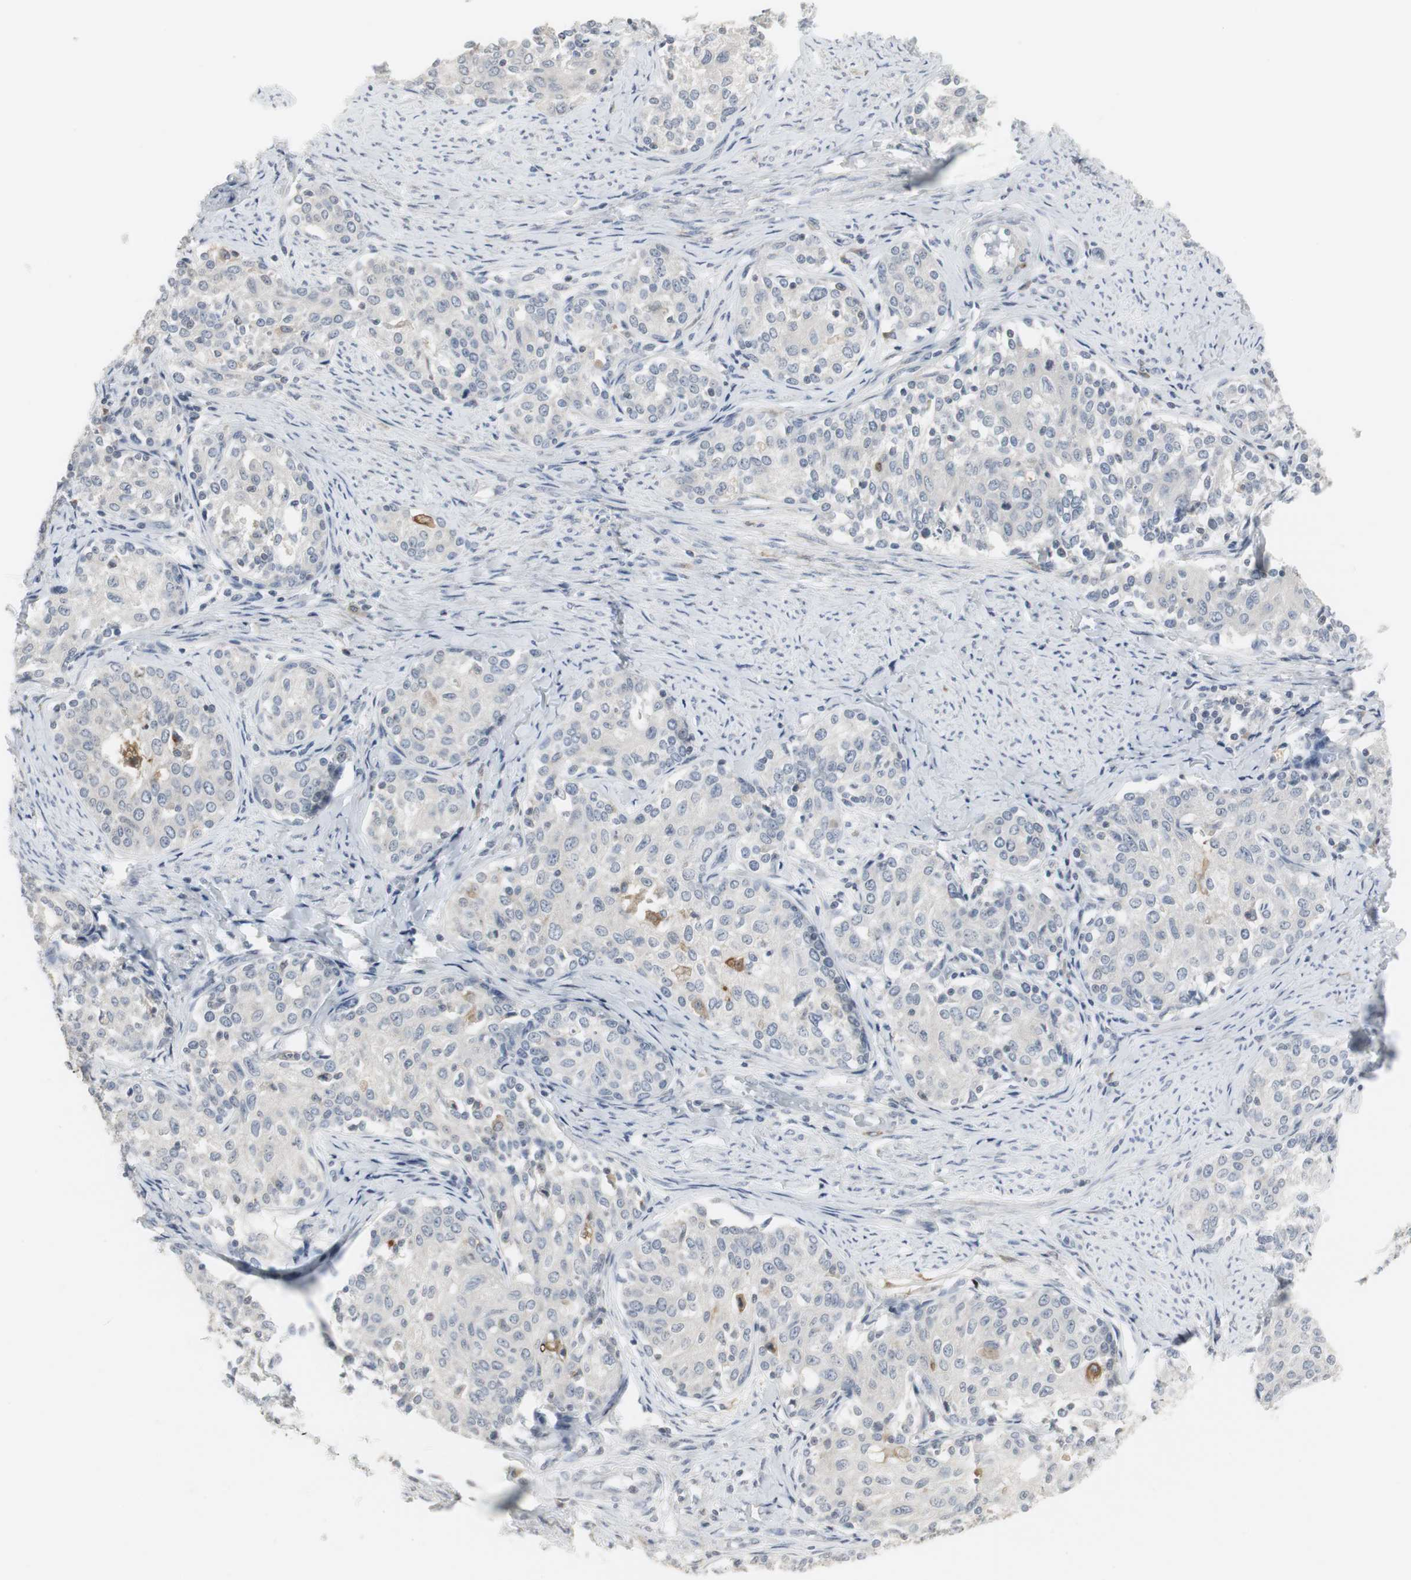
{"staining": {"intensity": "negative", "quantity": "none", "location": "none"}, "tissue": "cervical cancer", "cell_type": "Tumor cells", "image_type": "cancer", "snomed": [{"axis": "morphology", "description": "Squamous cell carcinoma, NOS"}, {"axis": "morphology", "description": "Adenocarcinoma, NOS"}, {"axis": "topography", "description": "Cervix"}], "caption": "Tumor cells are negative for brown protein staining in cervical squamous cell carcinoma.", "gene": "PI15", "patient": {"sex": "female", "age": 52}}